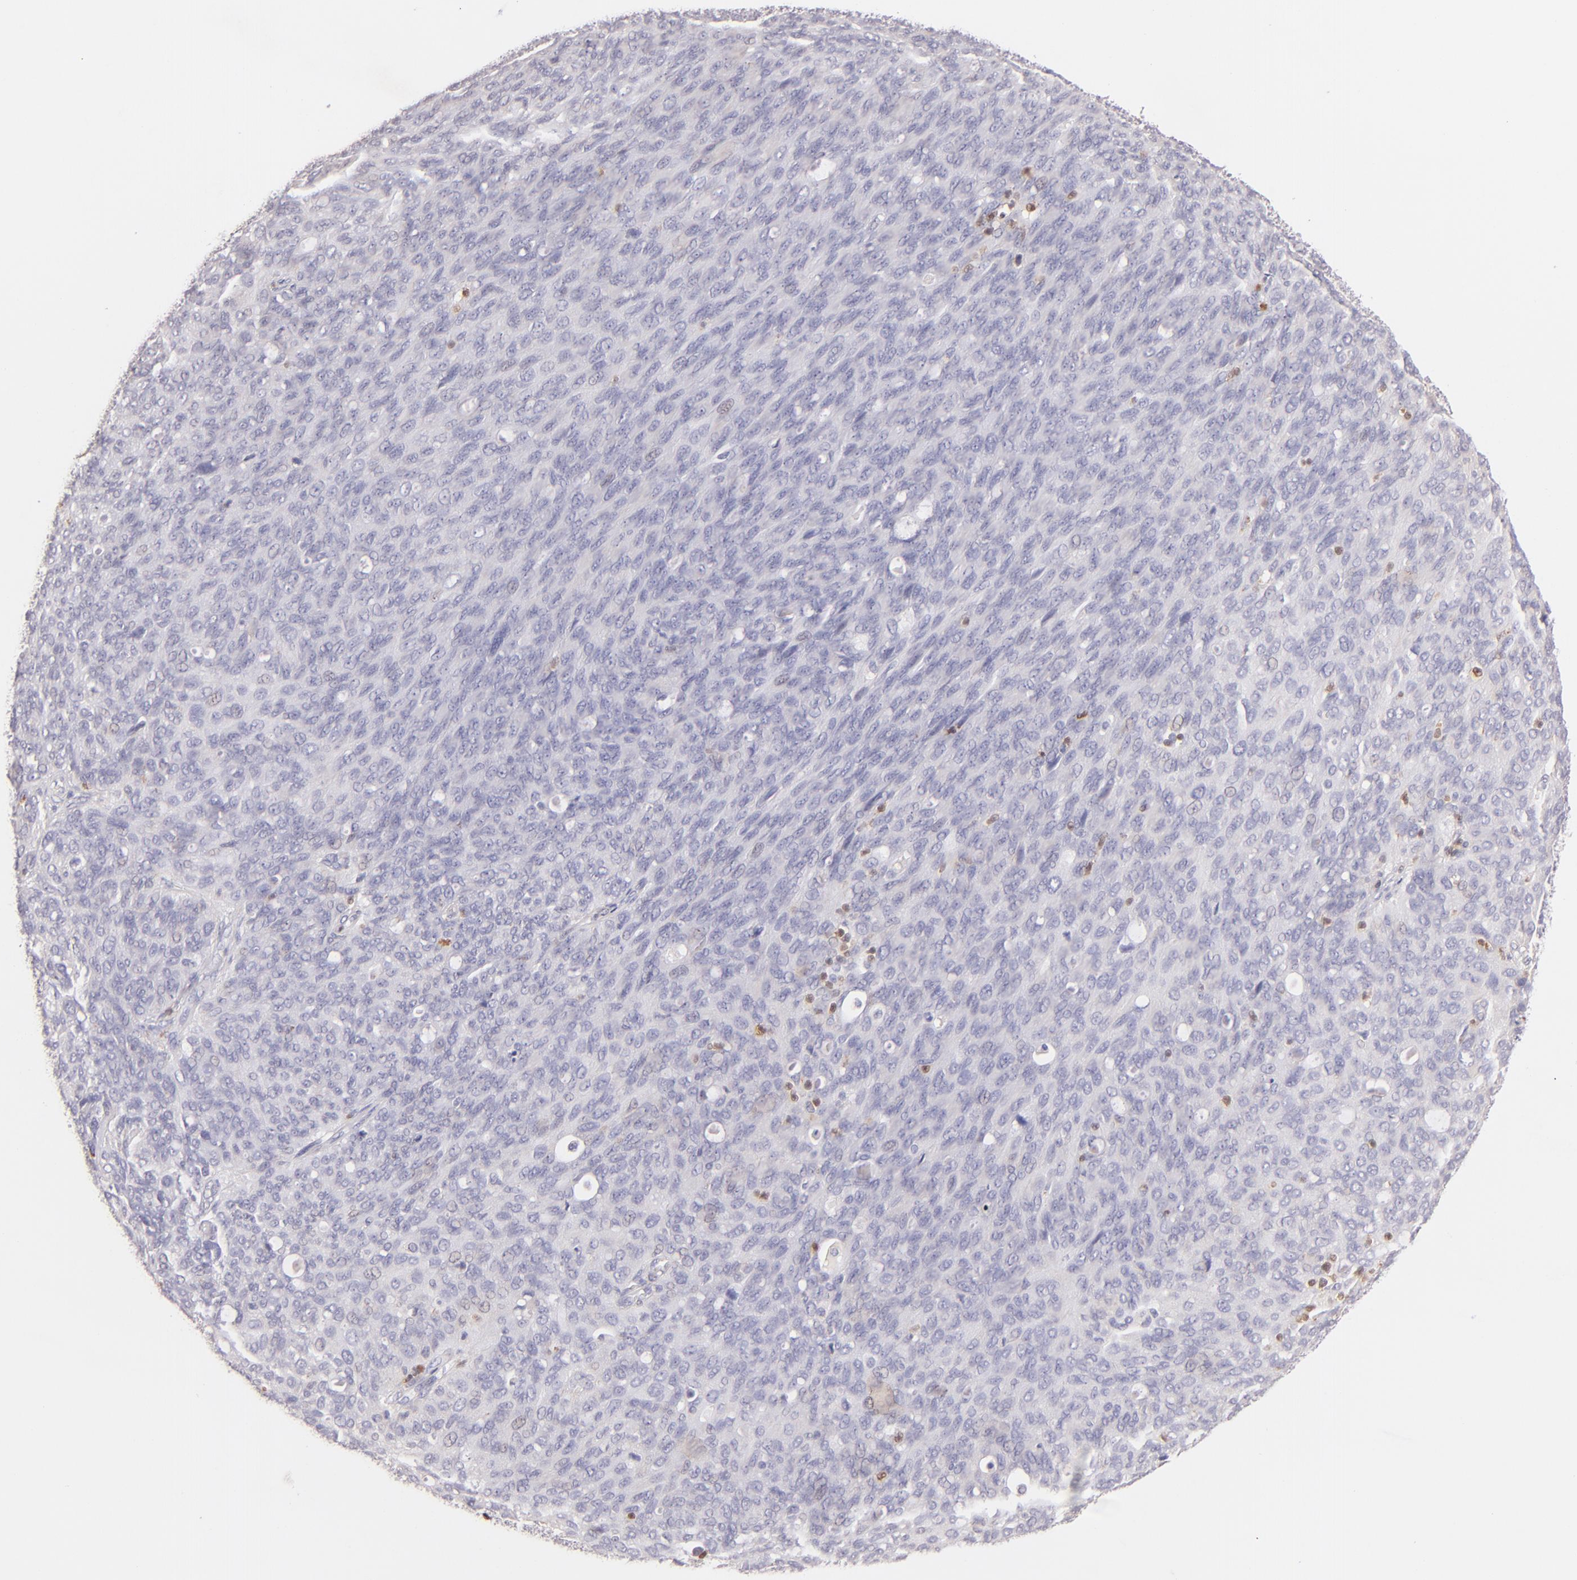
{"staining": {"intensity": "negative", "quantity": "none", "location": "none"}, "tissue": "ovarian cancer", "cell_type": "Tumor cells", "image_type": "cancer", "snomed": [{"axis": "morphology", "description": "Carcinoma, endometroid"}, {"axis": "topography", "description": "Ovary"}], "caption": "DAB (3,3'-diaminobenzidine) immunohistochemical staining of endometroid carcinoma (ovarian) shows no significant positivity in tumor cells.", "gene": "ZAP70", "patient": {"sex": "female", "age": 60}}